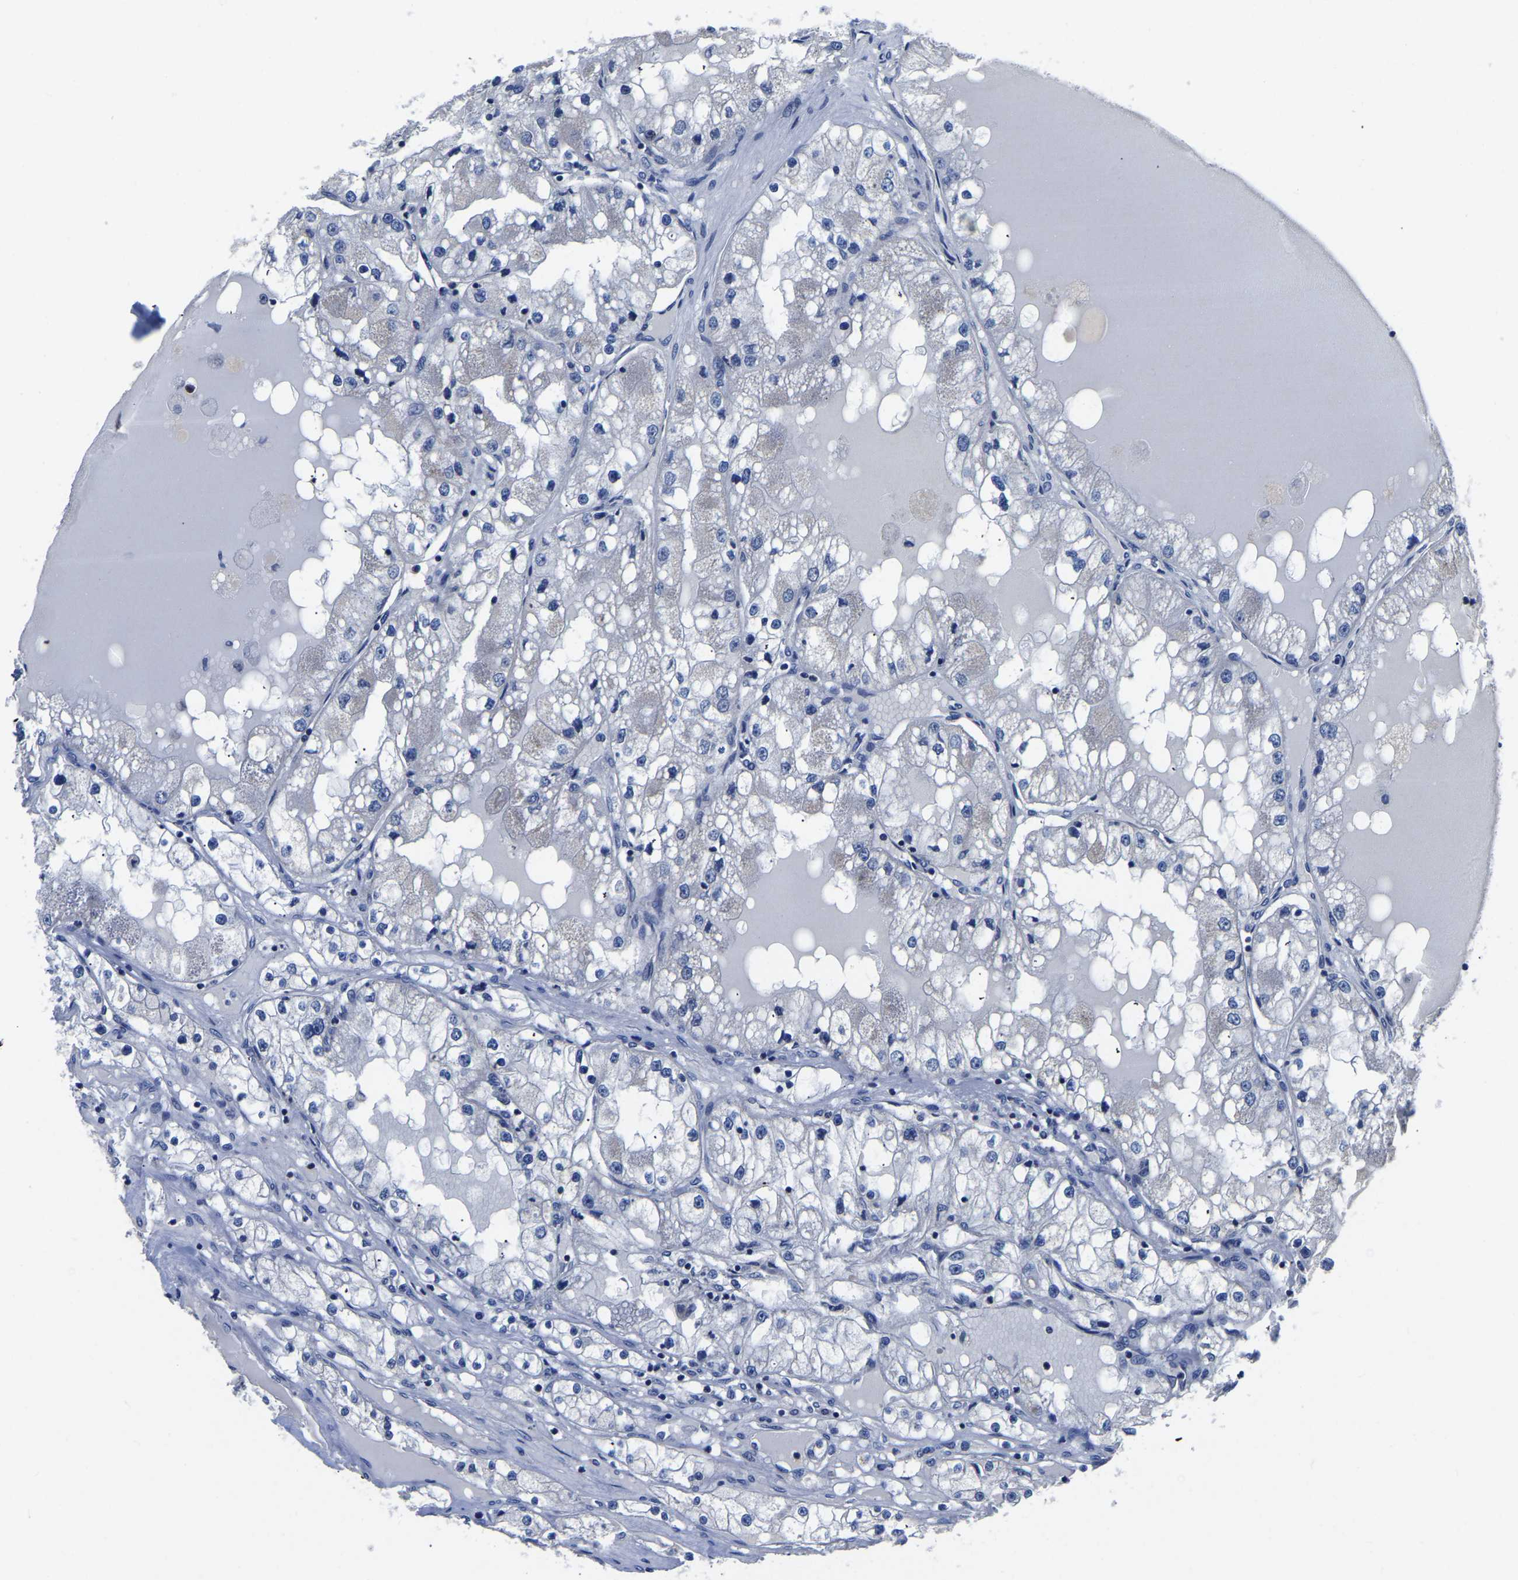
{"staining": {"intensity": "negative", "quantity": "none", "location": "none"}, "tissue": "renal cancer", "cell_type": "Tumor cells", "image_type": "cancer", "snomed": [{"axis": "morphology", "description": "Adenocarcinoma, NOS"}, {"axis": "topography", "description": "Kidney"}], "caption": "IHC of adenocarcinoma (renal) shows no staining in tumor cells.", "gene": "FGD5", "patient": {"sex": "male", "age": 68}}